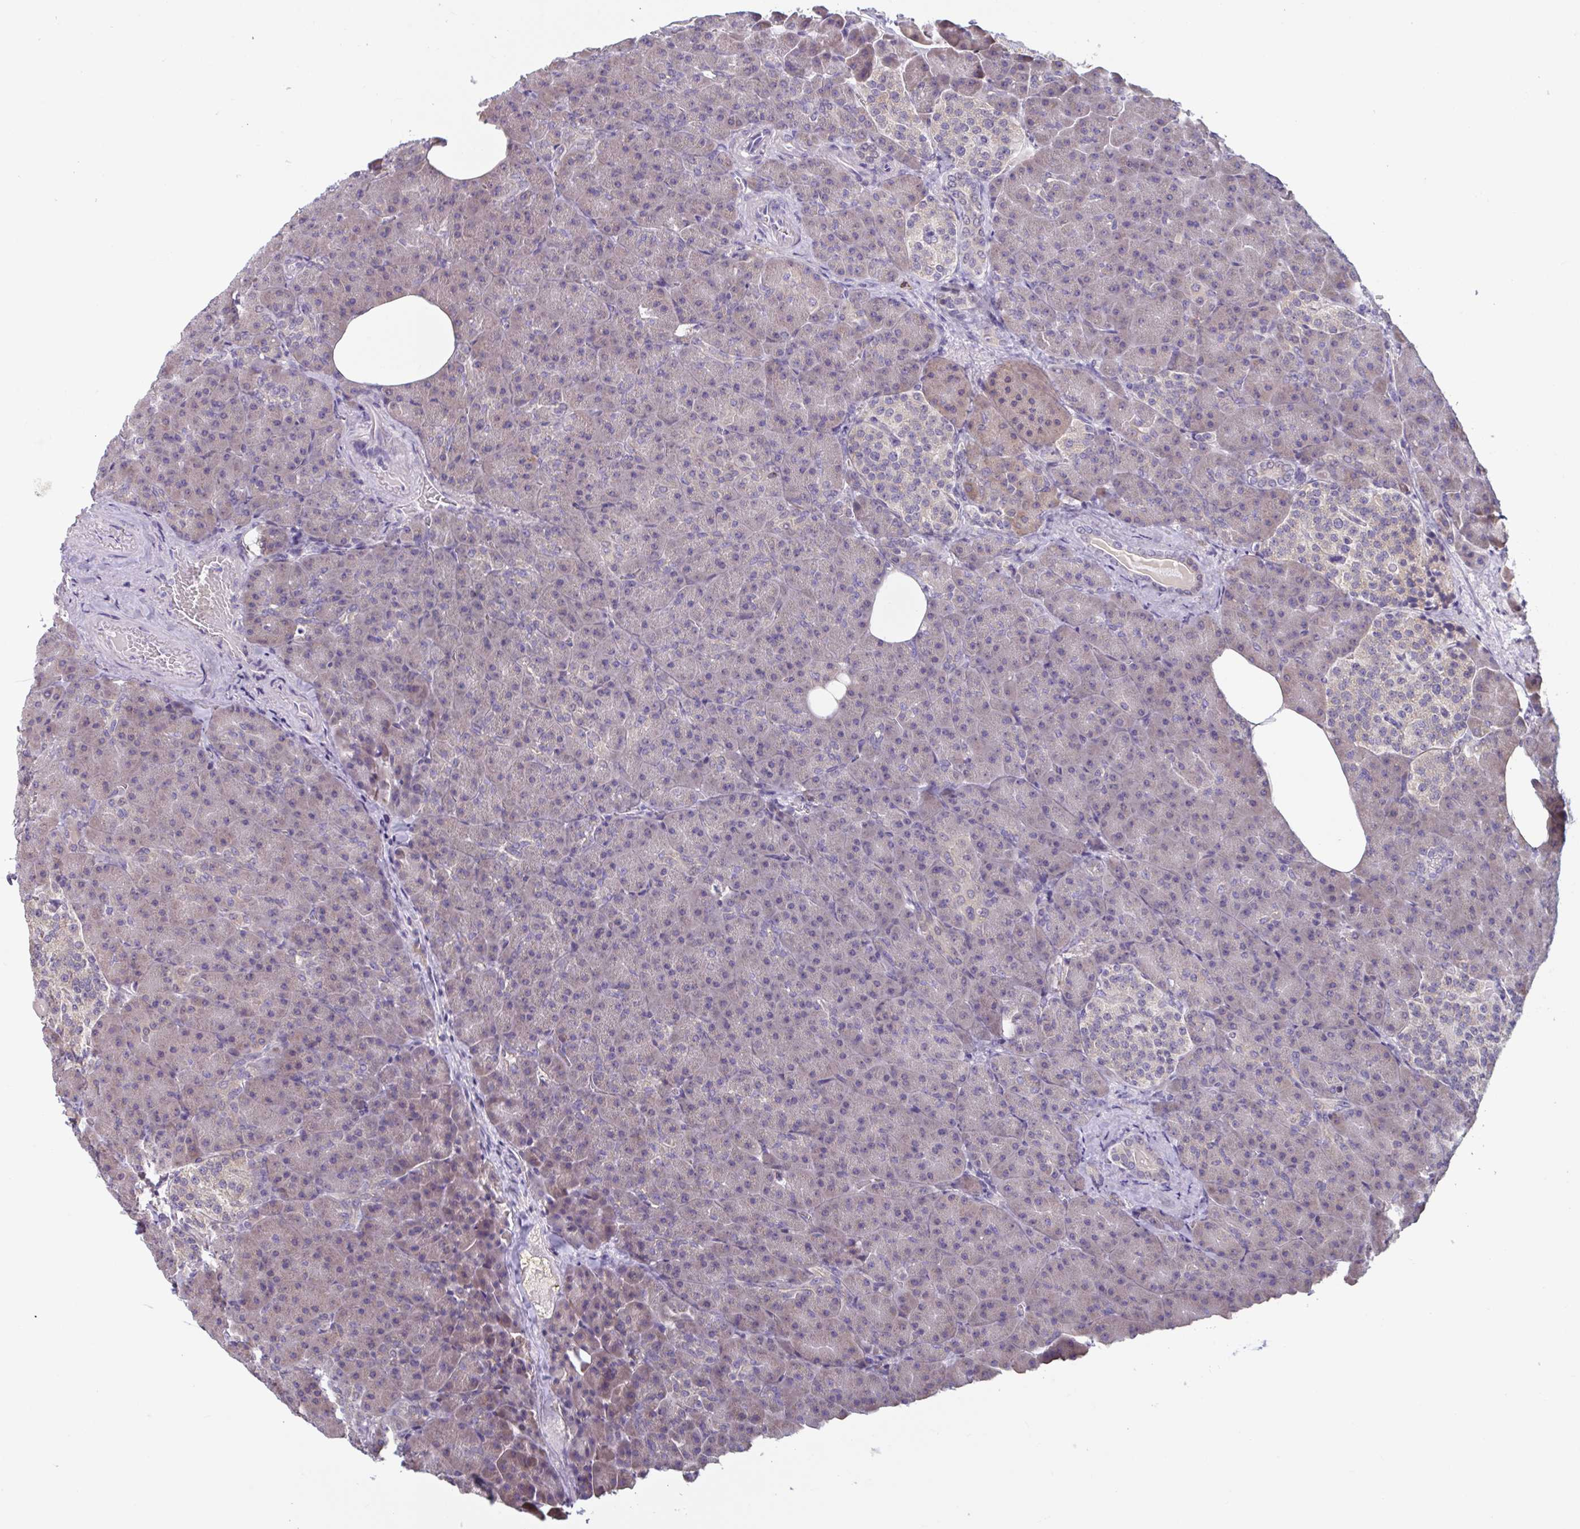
{"staining": {"intensity": "negative", "quantity": "none", "location": "none"}, "tissue": "pancreas", "cell_type": "Exocrine glandular cells", "image_type": "normal", "snomed": [{"axis": "morphology", "description": "Normal tissue, NOS"}, {"axis": "topography", "description": "Pancreas"}], "caption": "This photomicrograph is of normal pancreas stained with IHC to label a protein in brown with the nuclei are counter-stained blue. There is no expression in exocrine glandular cells.", "gene": "CD1E", "patient": {"sex": "female", "age": 74}}